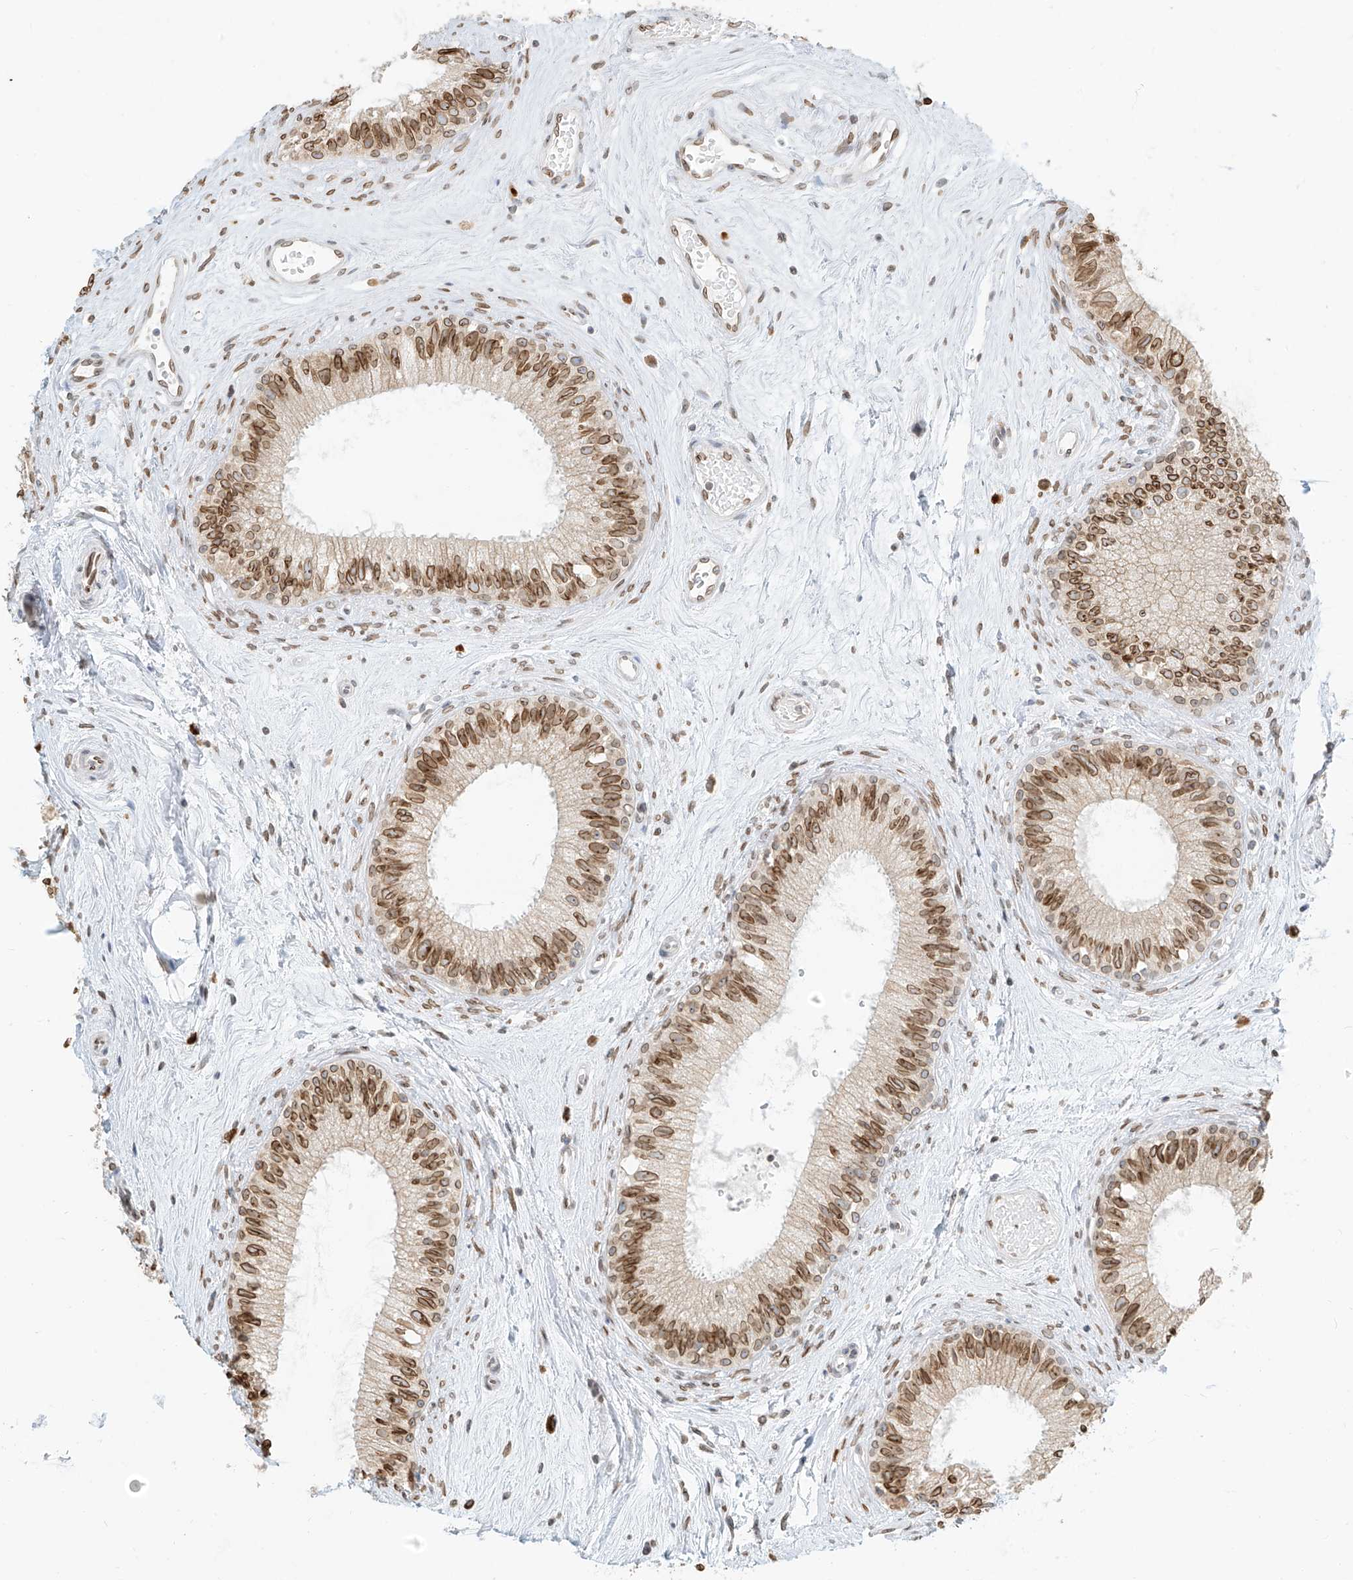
{"staining": {"intensity": "moderate", "quantity": ">75%", "location": "cytoplasmic/membranous,nuclear"}, "tissue": "epididymis", "cell_type": "Glandular cells", "image_type": "normal", "snomed": [{"axis": "morphology", "description": "Normal tissue, NOS"}, {"axis": "topography", "description": "Epididymis"}], "caption": "Immunohistochemistry of benign human epididymis displays medium levels of moderate cytoplasmic/membranous,nuclear staining in about >75% of glandular cells. The protein of interest is shown in brown color, while the nuclei are stained blue.", "gene": "SAMD15", "patient": {"sex": "male", "age": 71}}